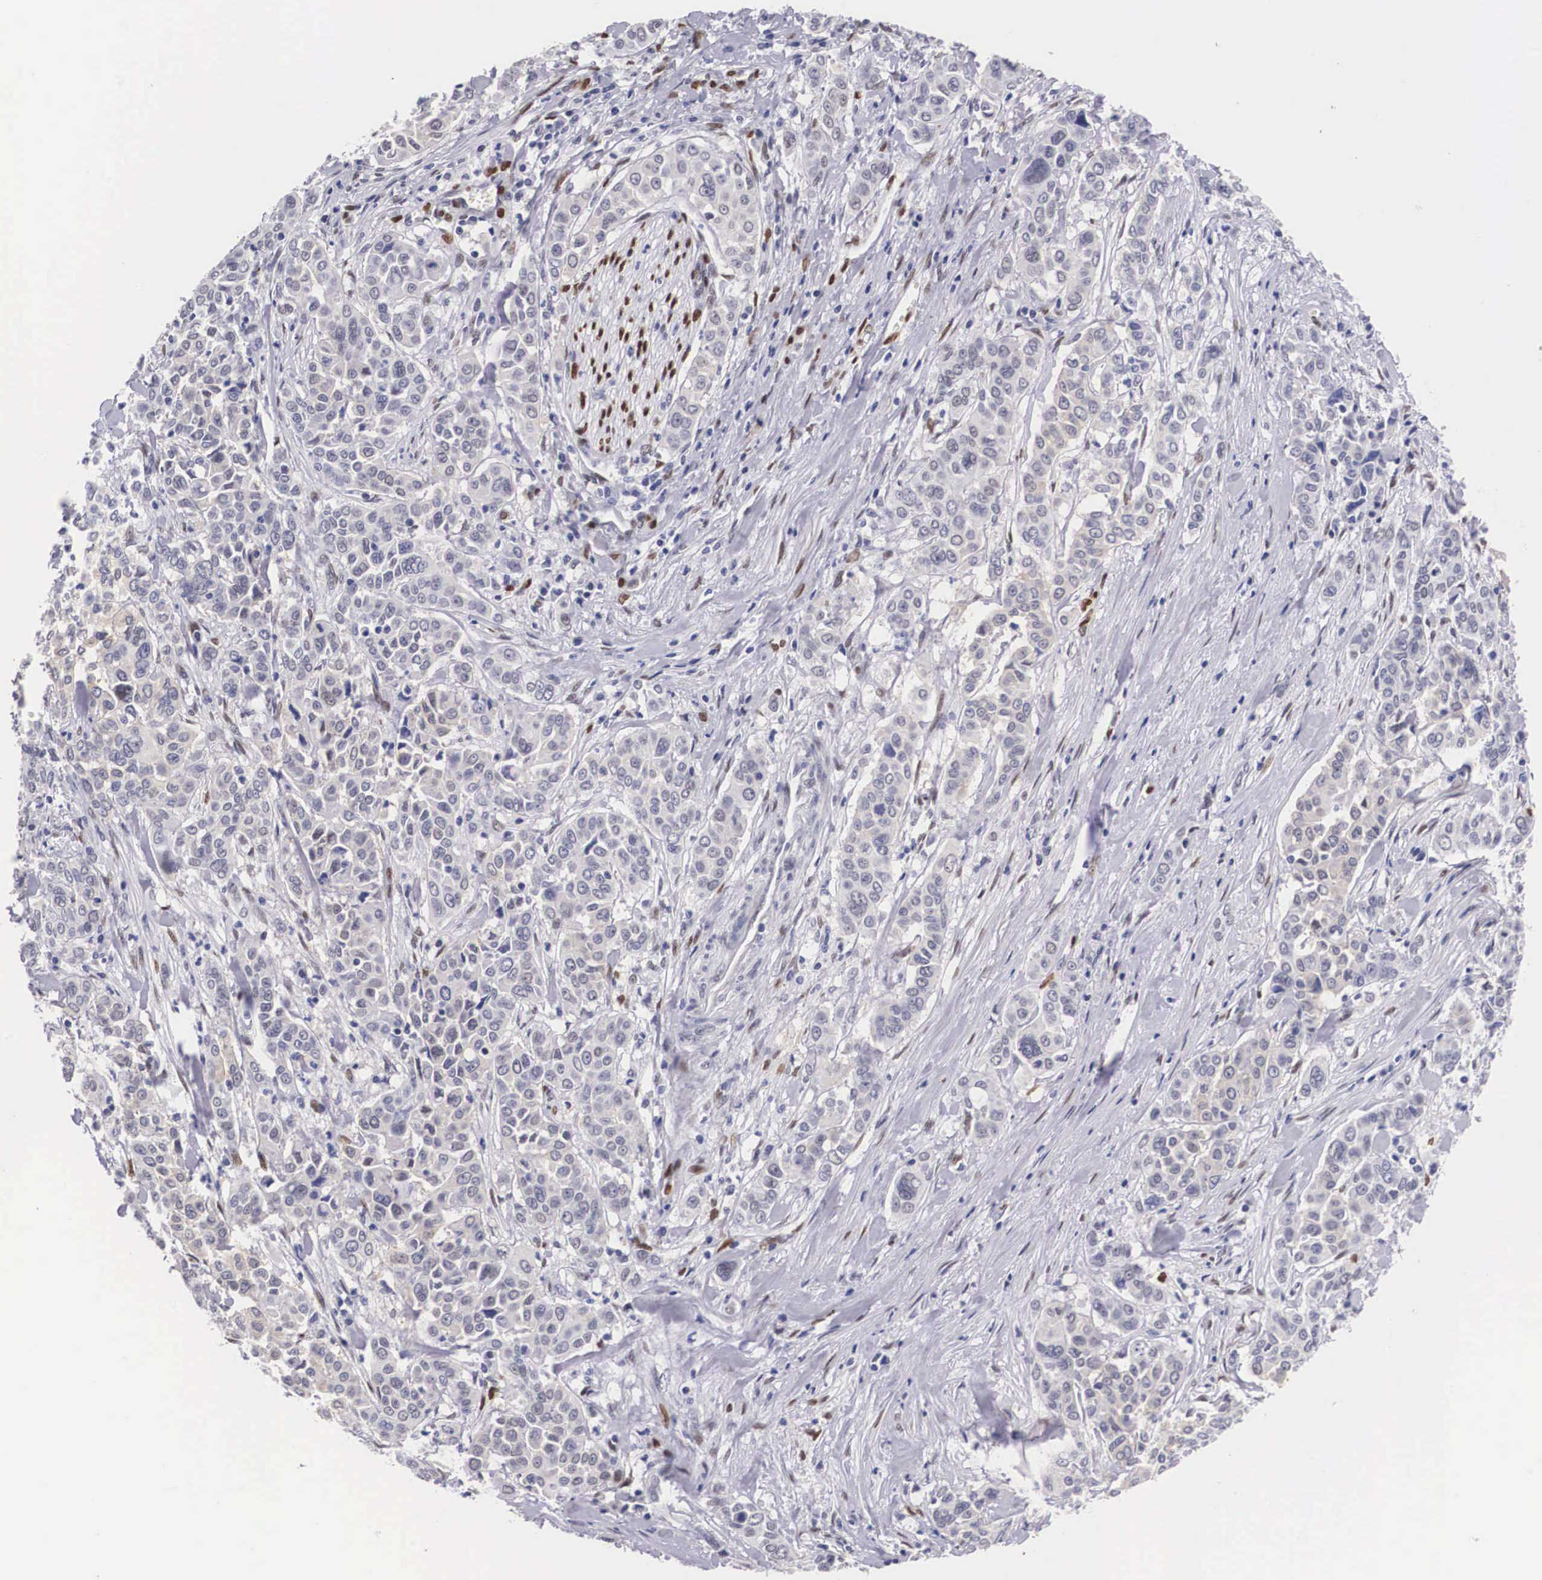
{"staining": {"intensity": "weak", "quantity": "<25%", "location": "nuclear"}, "tissue": "pancreatic cancer", "cell_type": "Tumor cells", "image_type": "cancer", "snomed": [{"axis": "morphology", "description": "Adenocarcinoma, NOS"}, {"axis": "topography", "description": "Pancreas"}], "caption": "There is no significant positivity in tumor cells of pancreatic cancer (adenocarcinoma). Nuclei are stained in blue.", "gene": "KHDRBS3", "patient": {"sex": "female", "age": 52}}